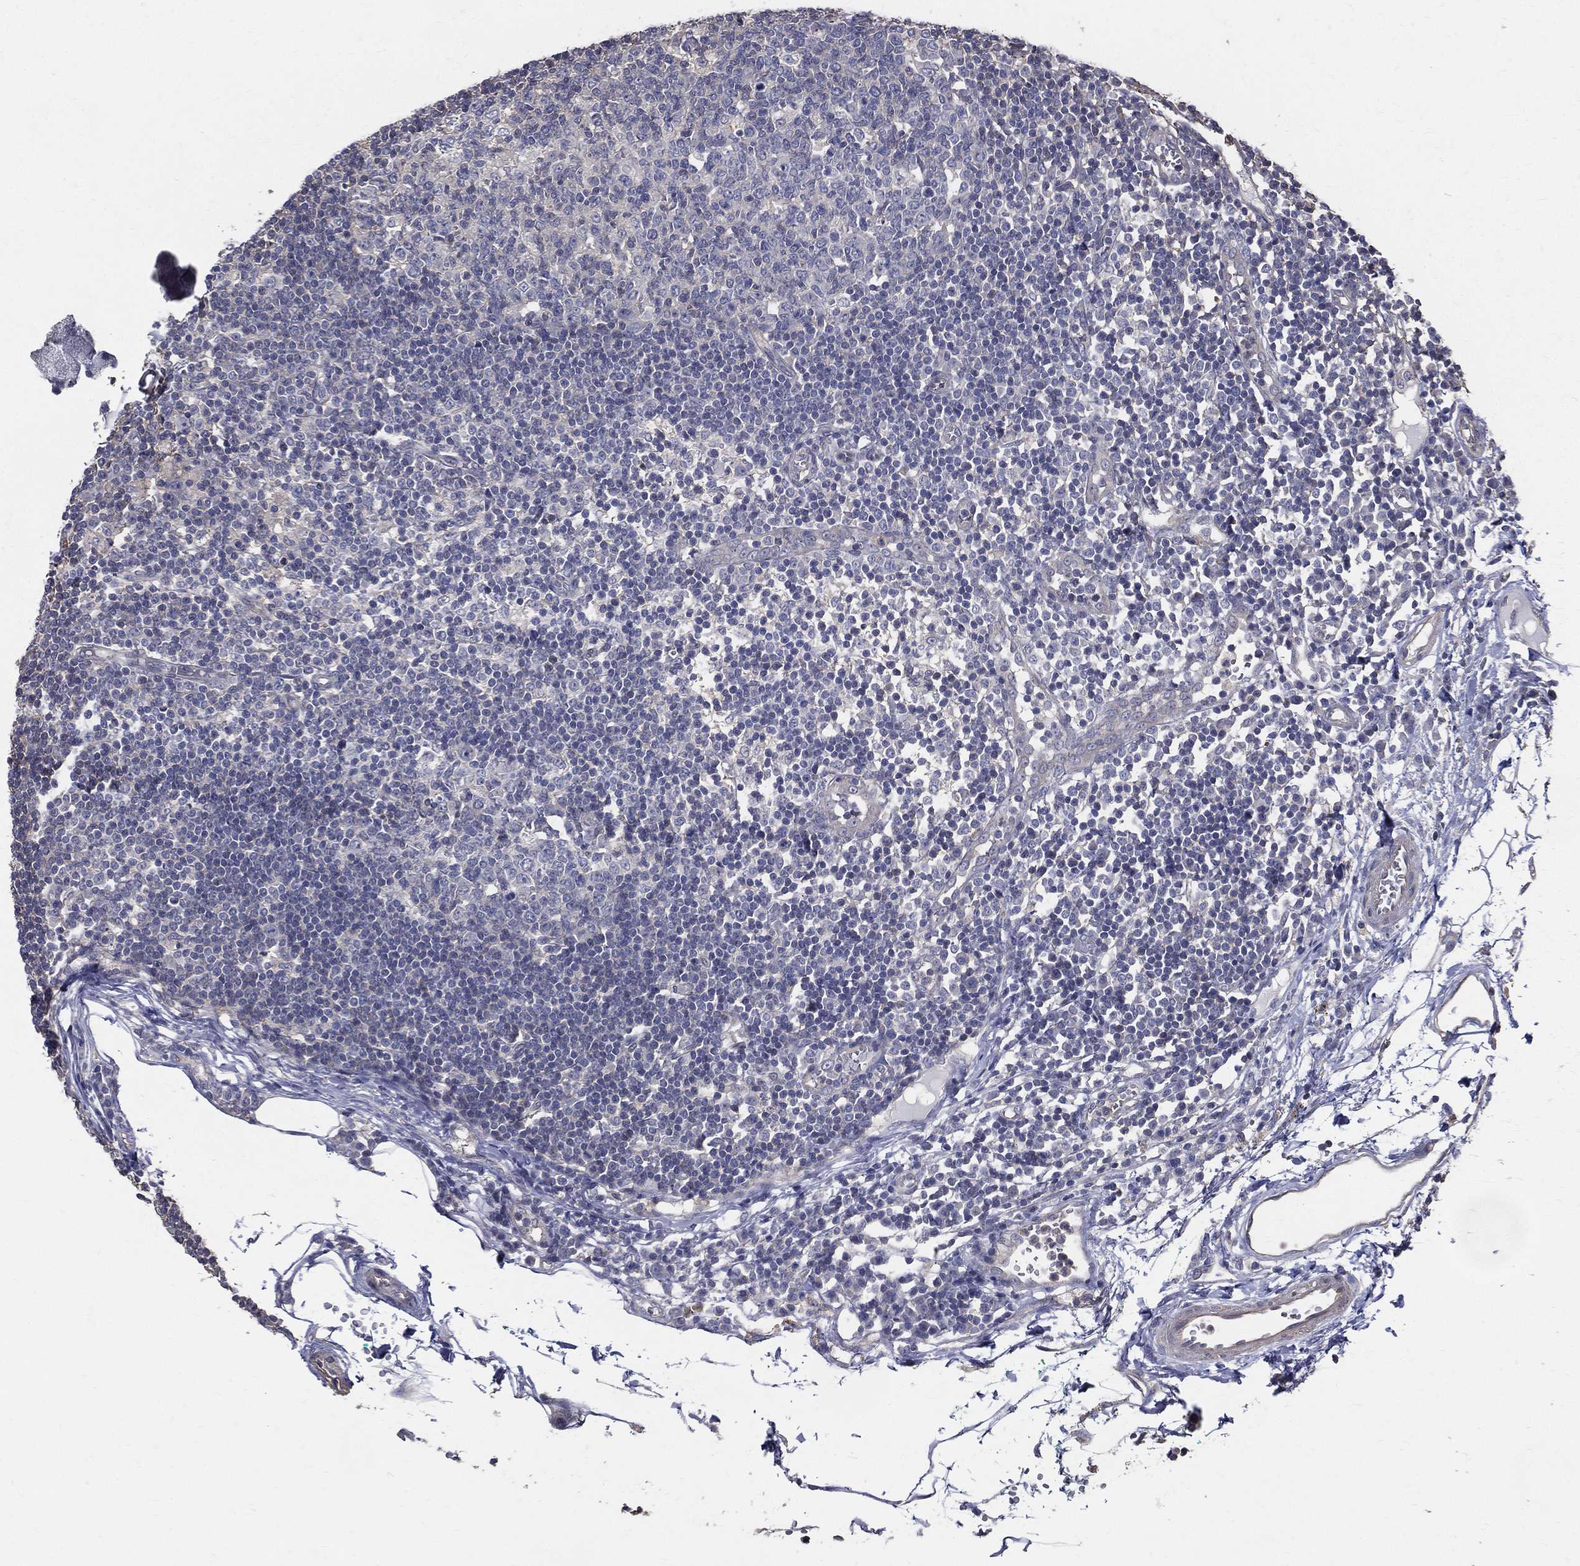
{"staining": {"intensity": "negative", "quantity": "none", "location": "none"}, "tissue": "lymph node", "cell_type": "Germinal center cells", "image_type": "normal", "snomed": [{"axis": "morphology", "description": "Normal tissue, NOS"}, {"axis": "topography", "description": "Lymph node"}, {"axis": "topography", "description": "Salivary gland"}], "caption": "A photomicrograph of lymph node stained for a protein reveals no brown staining in germinal center cells.", "gene": "SERPINB2", "patient": {"sex": "male", "age": 83}}